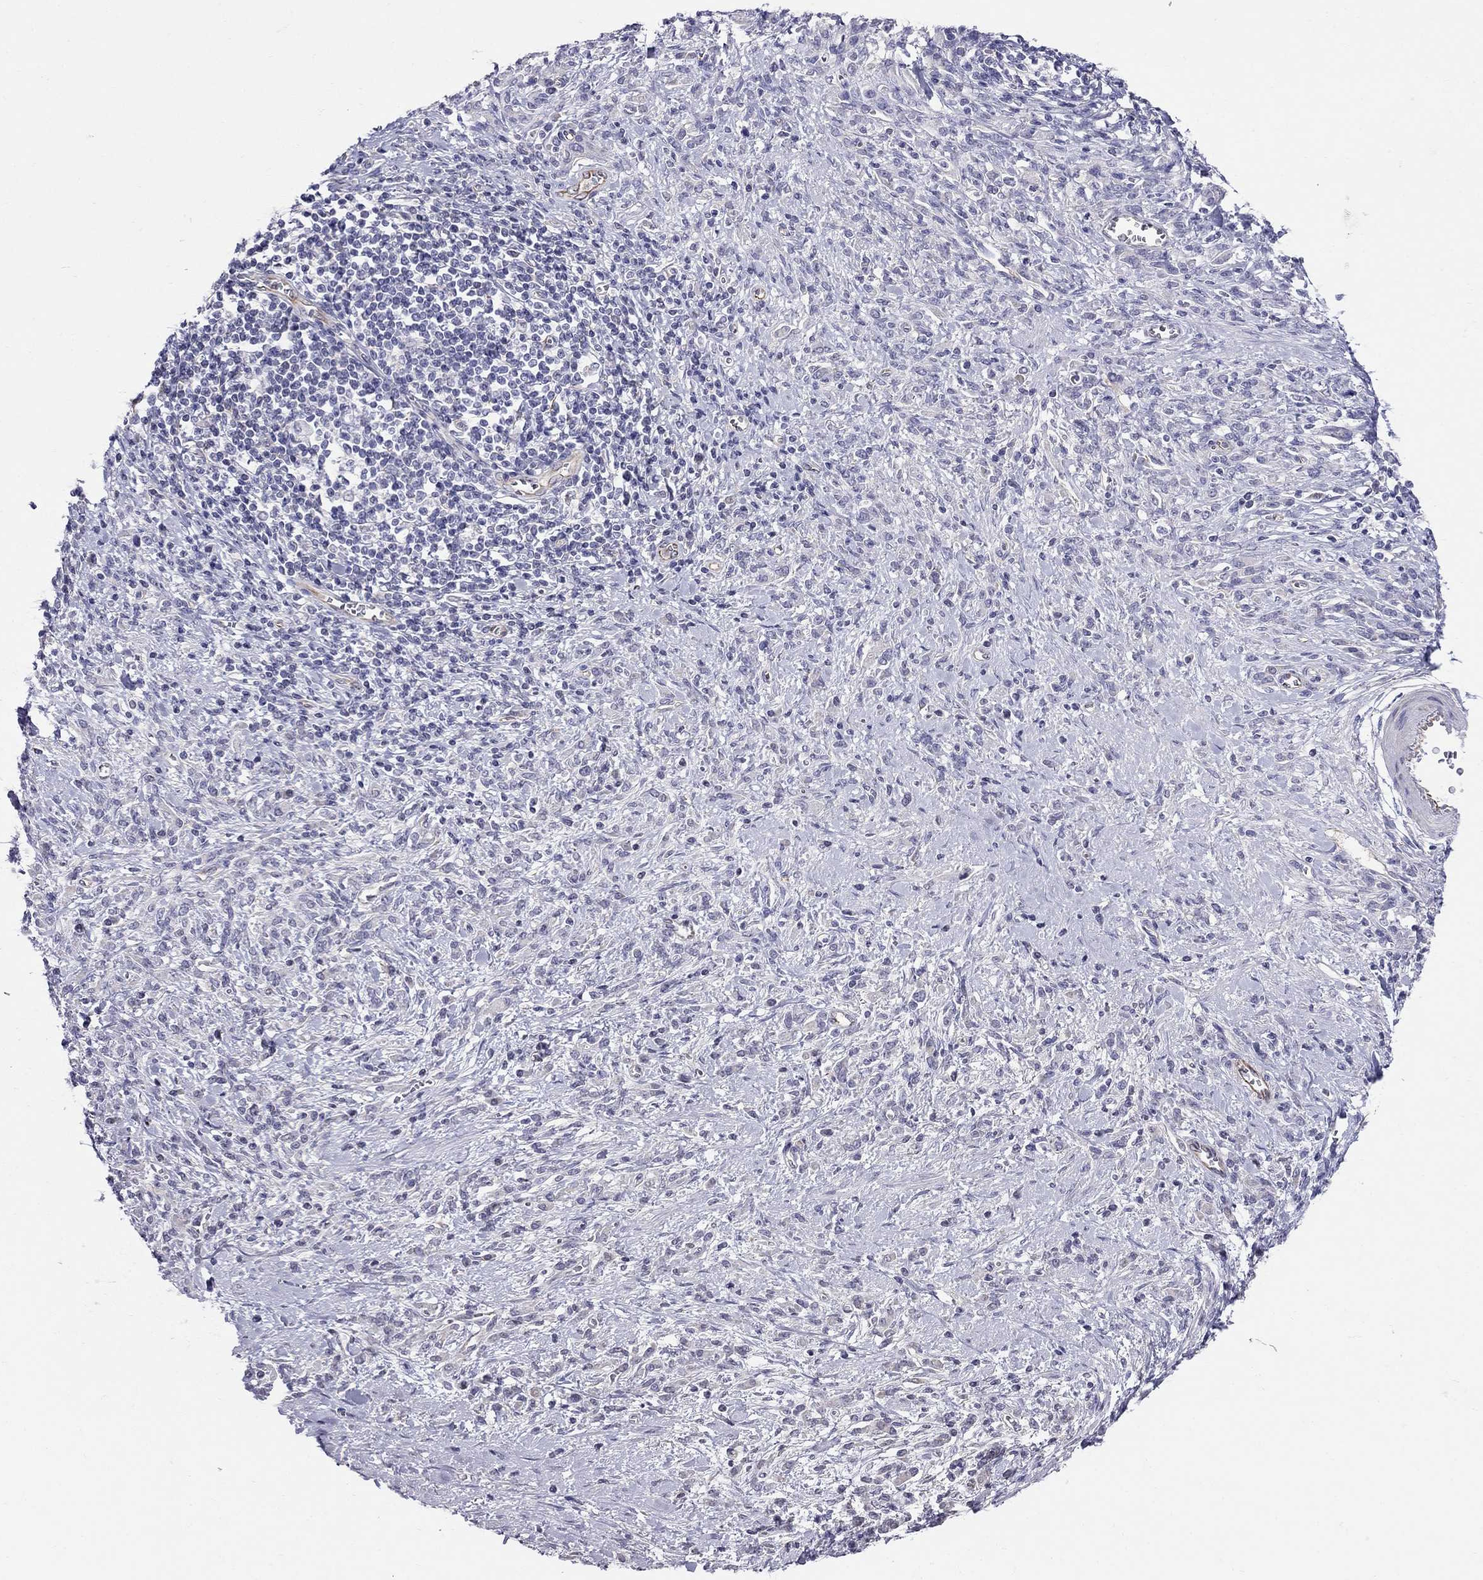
{"staining": {"intensity": "negative", "quantity": "none", "location": "none"}, "tissue": "stomach cancer", "cell_type": "Tumor cells", "image_type": "cancer", "snomed": [{"axis": "morphology", "description": "Adenocarcinoma, NOS"}, {"axis": "topography", "description": "Stomach"}], "caption": "This is an immunohistochemistry (IHC) micrograph of stomach adenocarcinoma. There is no staining in tumor cells.", "gene": "SPINT4", "patient": {"sex": "female", "age": 57}}